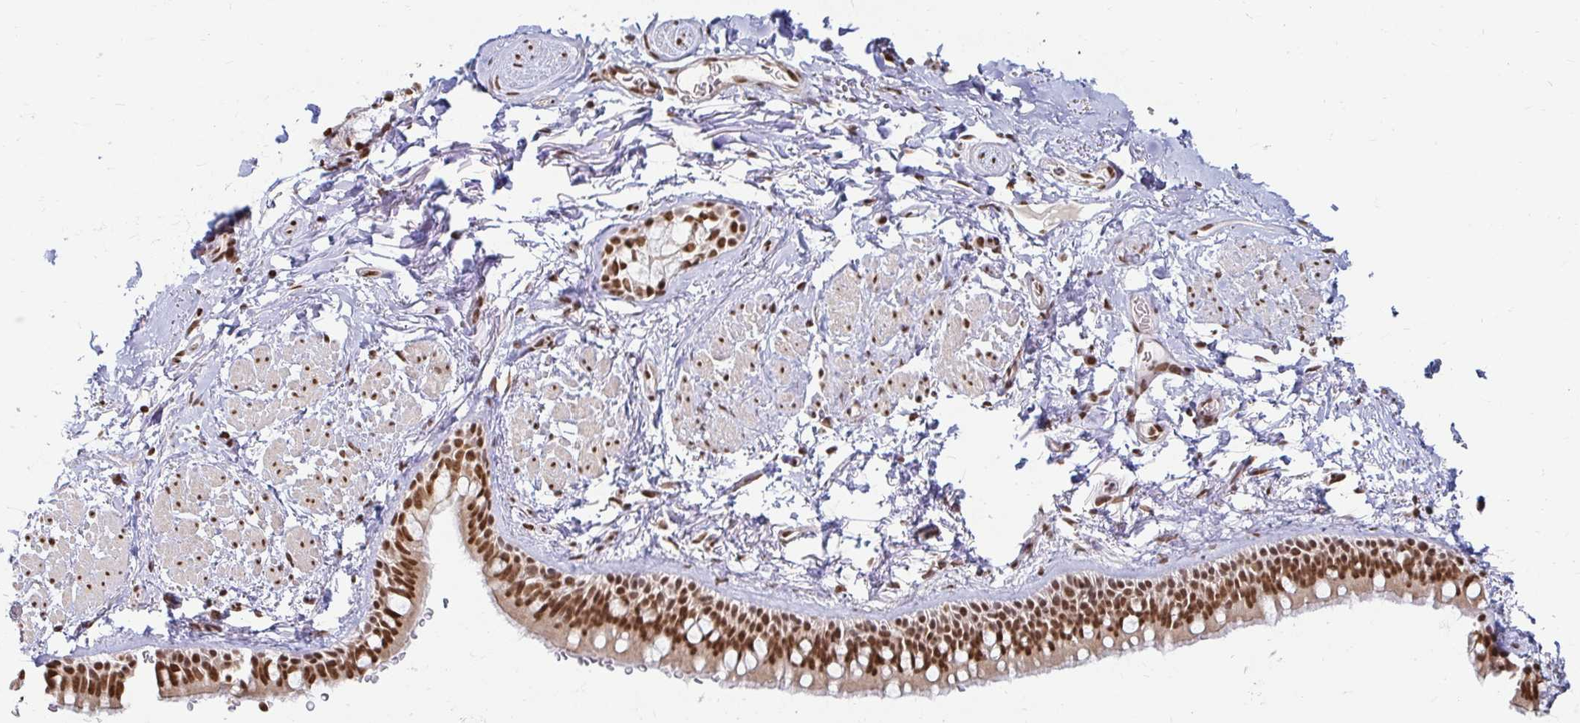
{"staining": {"intensity": "strong", "quantity": ">75%", "location": "nuclear"}, "tissue": "bronchus", "cell_type": "Respiratory epithelial cells", "image_type": "normal", "snomed": [{"axis": "morphology", "description": "Normal tissue, NOS"}, {"axis": "topography", "description": "Lymph node"}, {"axis": "topography", "description": "Cartilage tissue"}, {"axis": "topography", "description": "Bronchus"}], "caption": "Human bronchus stained with a brown dye shows strong nuclear positive positivity in about >75% of respiratory epithelial cells.", "gene": "HNRNPU", "patient": {"sex": "female", "age": 70}}